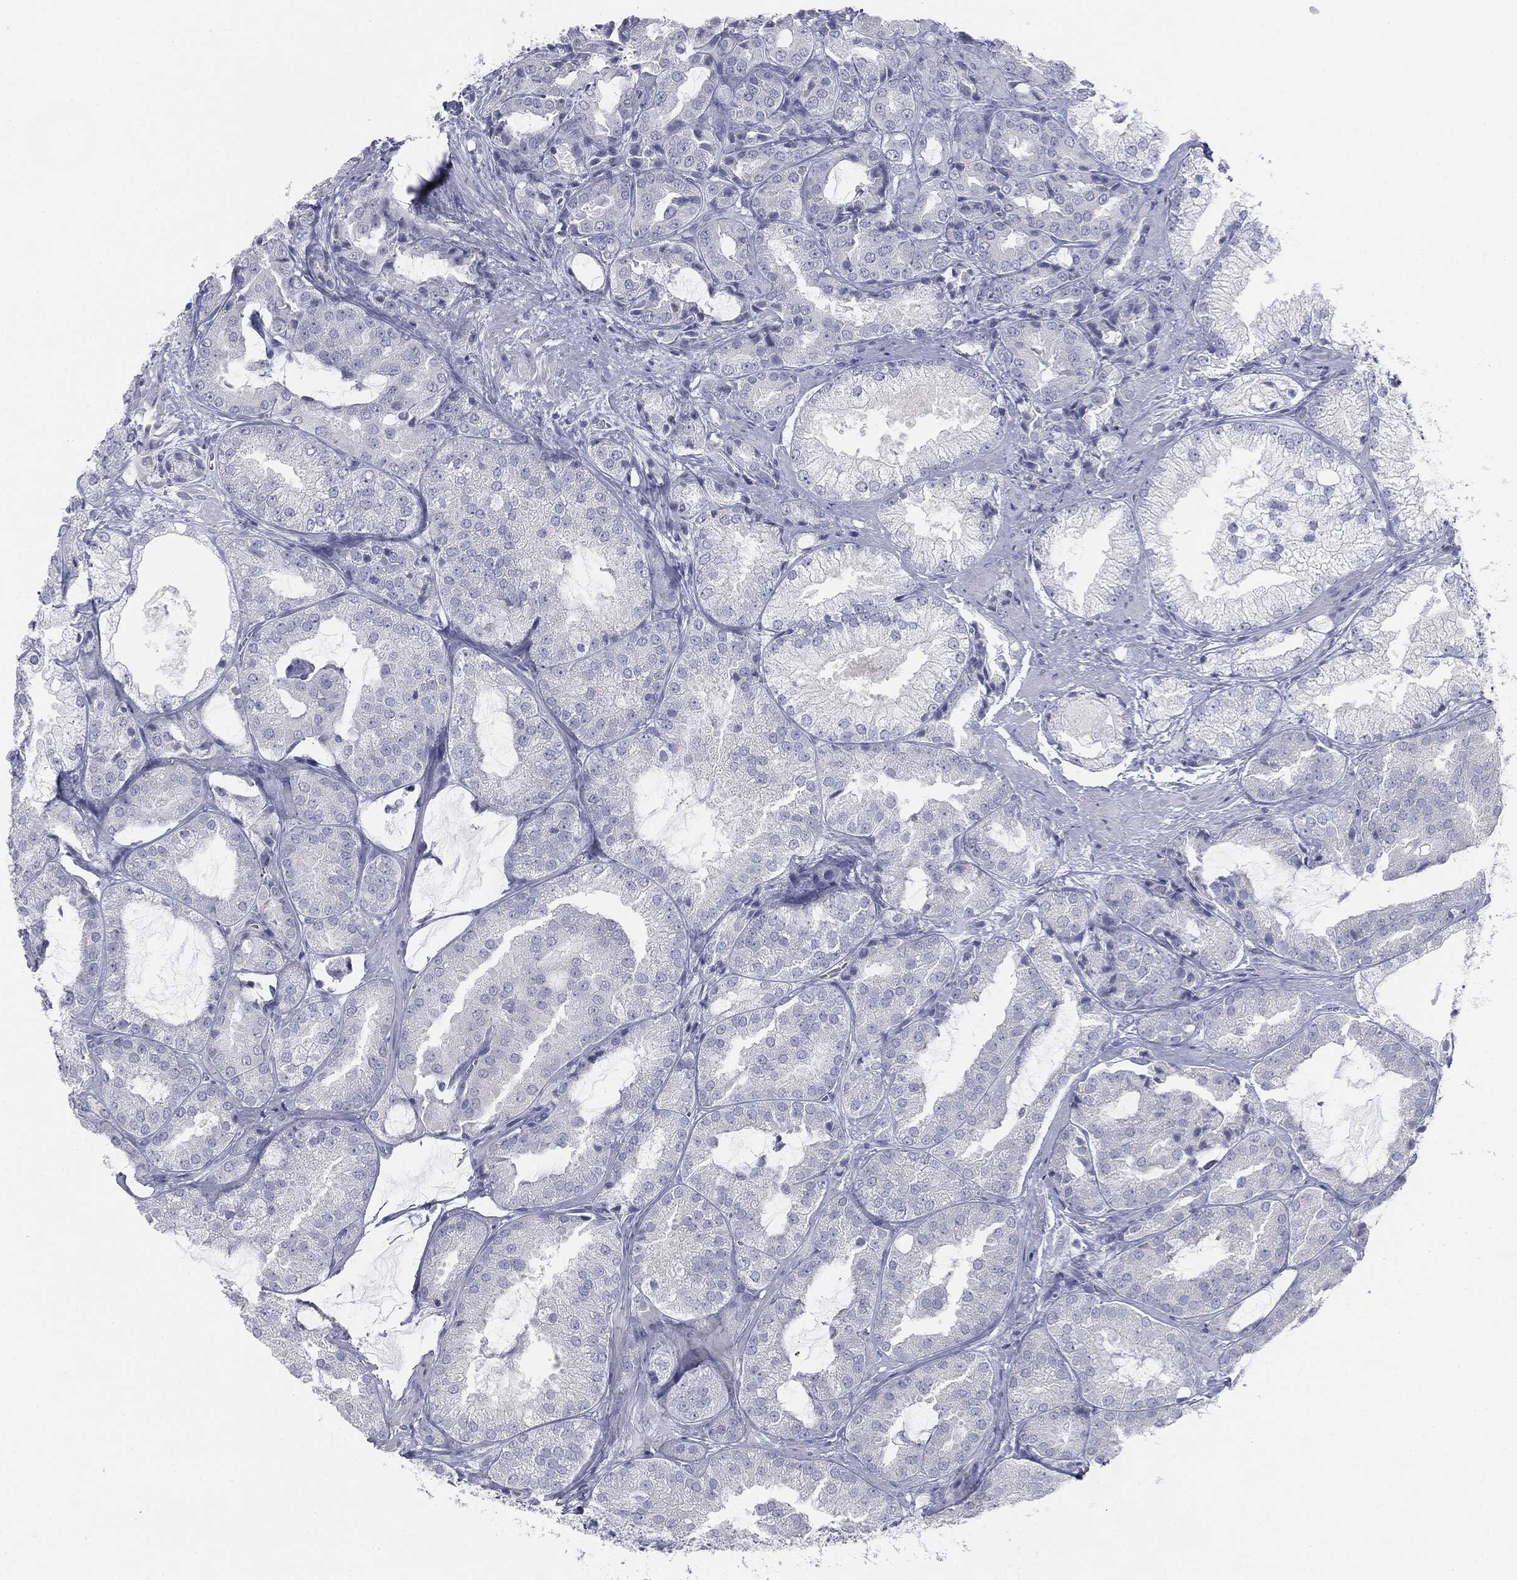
{"staining": {"intensity": "negative", "quantity": "none", "location": "none"}, "tissue": "prostate cancer", "cell_type": "Tumor cells", "image_type": "cancer", "snomed": [{"axis": "morphology", "description": "Adenocarcinoma, High grade"}, {"axis": "topography", "description": "Prostate"}], "caption": "Human adenocarcinoma (high-grade) (prostate) stained for a protein using IHC displays no staining in tumor cells.", "gene": "TPO", "patient": {"sex": "male", "age": 68}}